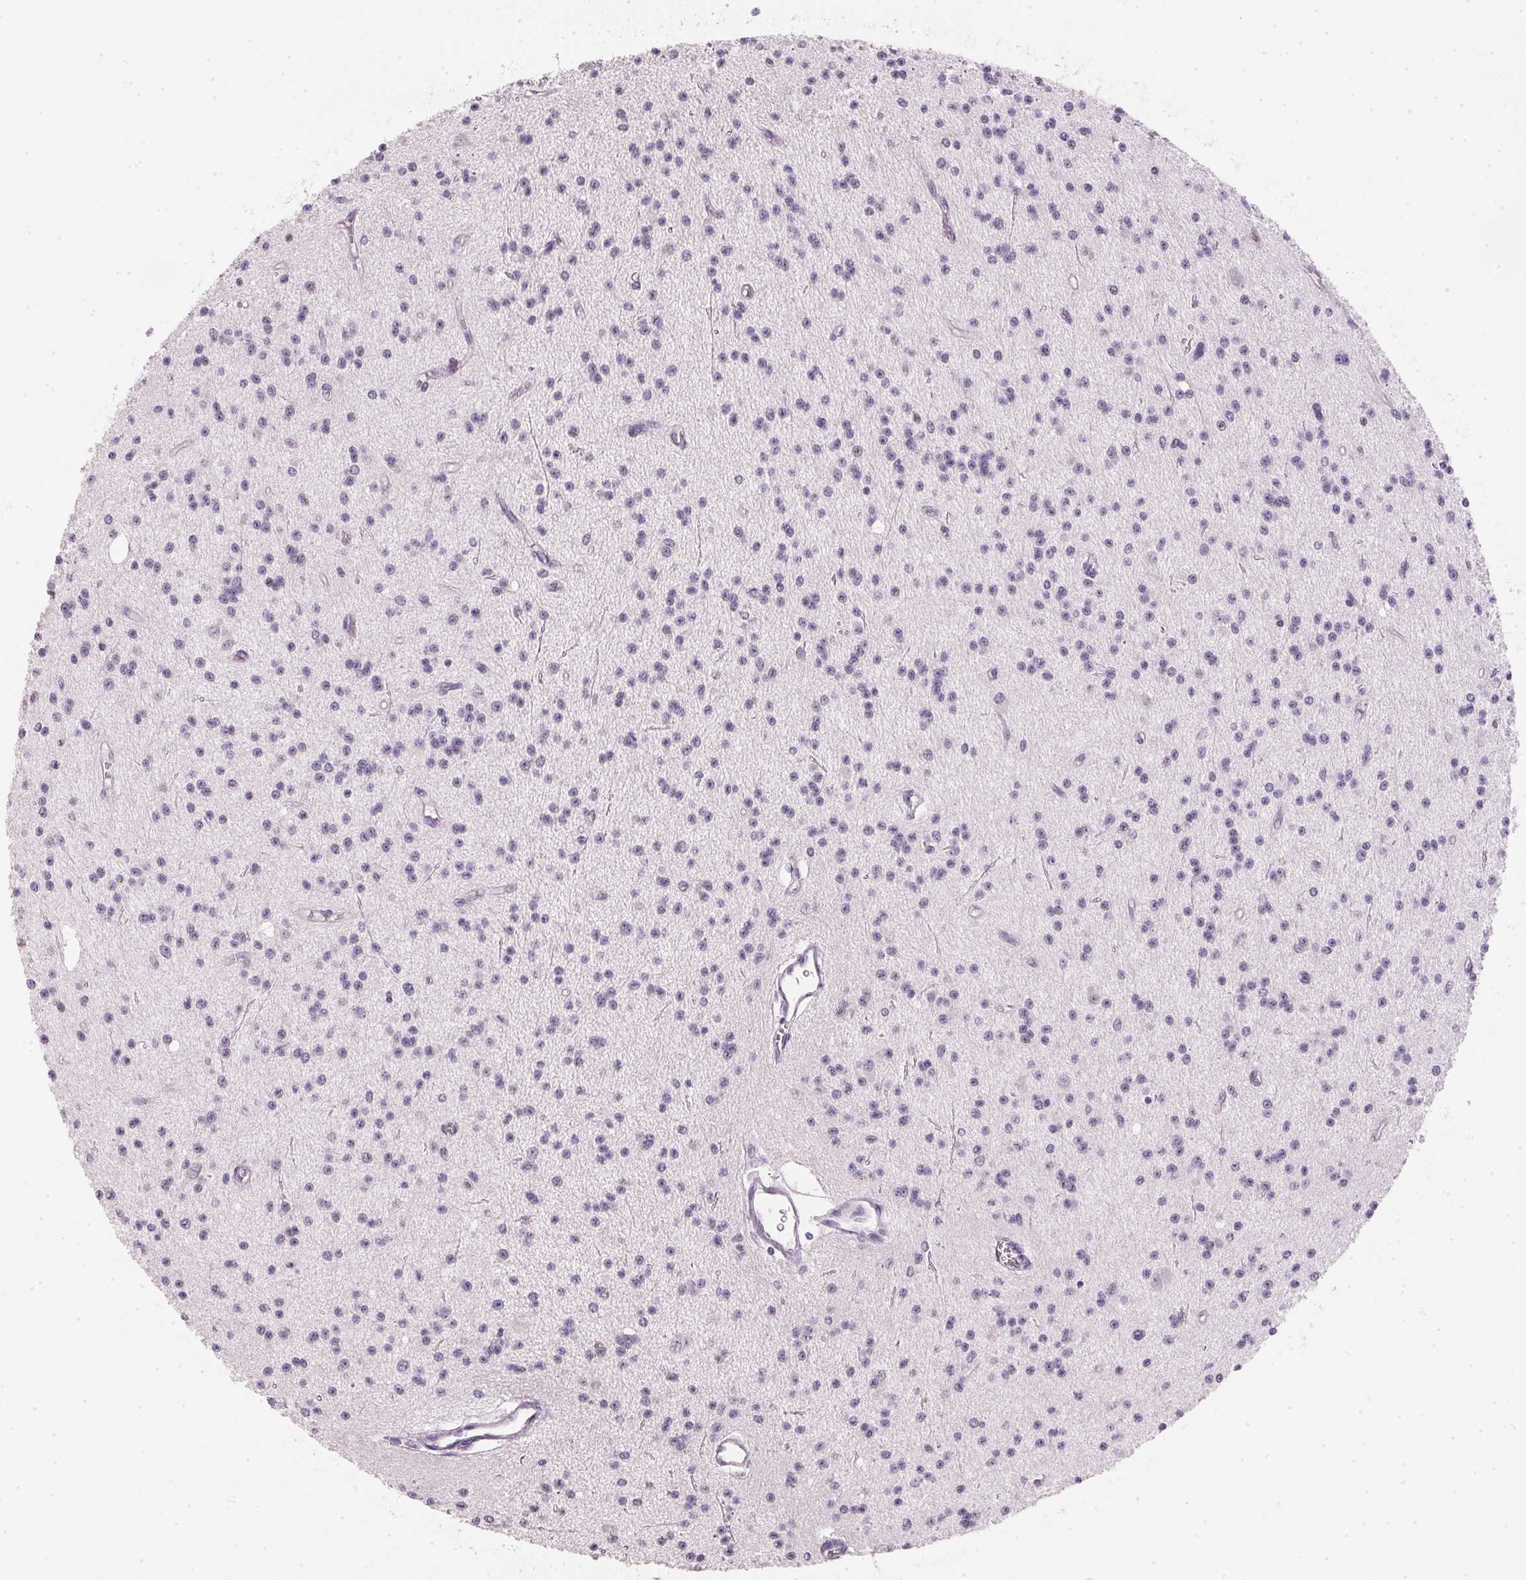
{"staining": {"intensity": "negative", "quantity": "none", "location": "none"}, "tissue": "glioma", "cell_type": "Tumor cells", "image_type": "cancer", "snomed": [{"axis": "morphology", "description": "Glioma, malignant, Low grade"}, {"axis": "topography", "description": "Brain"}], "caption": "An IHC image of glioma is shown. There is no staining in tumor cells of glioma.", "gene": "IGFBP1", "patient": {"sex": "male", "age": 27}}